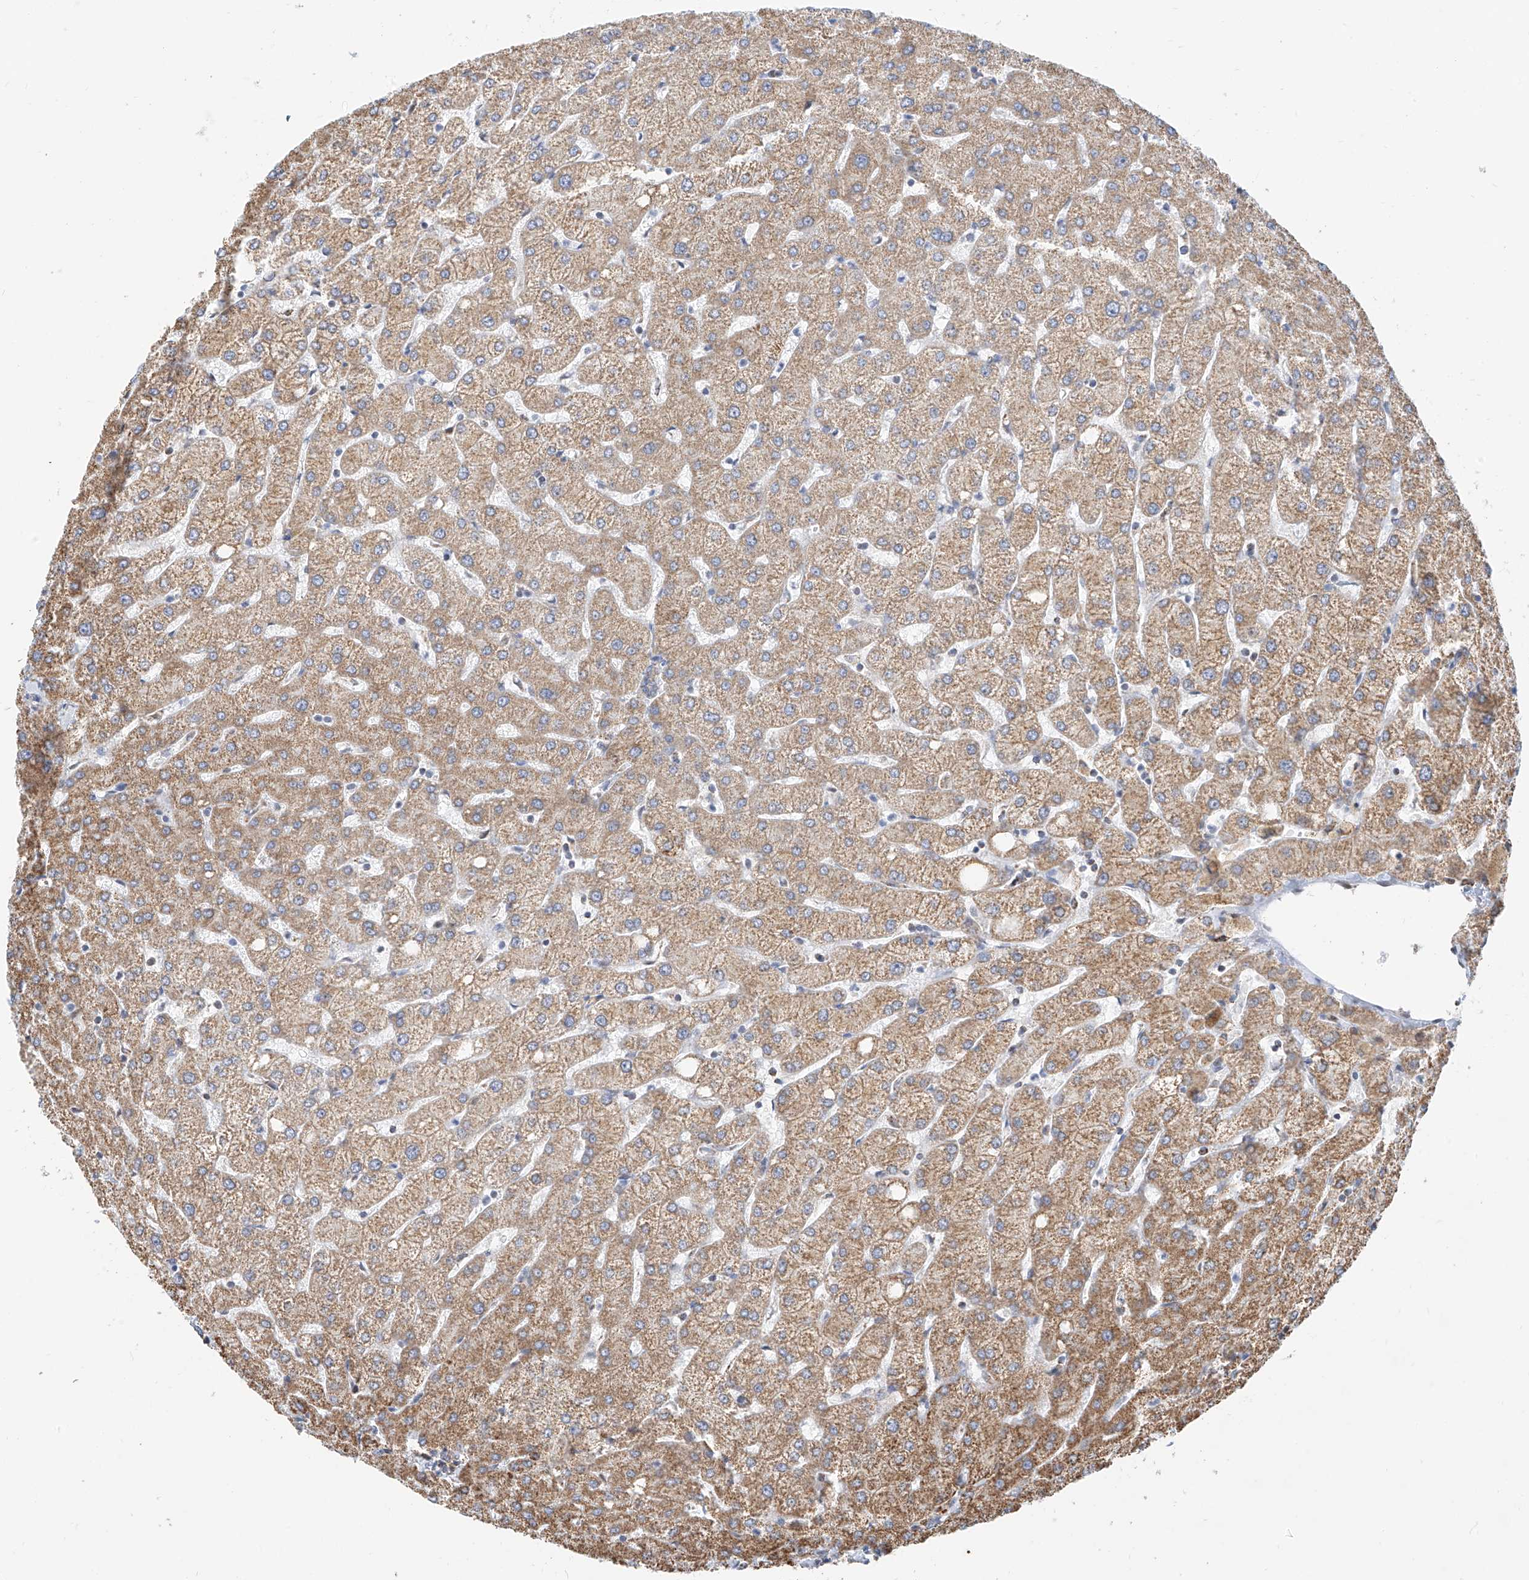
{"staining": {"intensity": "weak", "quantity": ">75%", "location": "cytoplasmic/membranous"}, "tissue": "liver", "cell_type": "Cholangiocytes", "image_type": "normal", "snomed": [{"axis": "morphology", "description": "Normal tissue, NOS"}, {"axis": "topography", "description": "Liver"}], "caption": "This is a micrograph of immunohistochemistry staining of normal liver, which shows weak expression in the cytoplasmic/membranous of cholangiocytes.", "gene": "NALCN", "patient": {"sex": "female", "age": 54}}